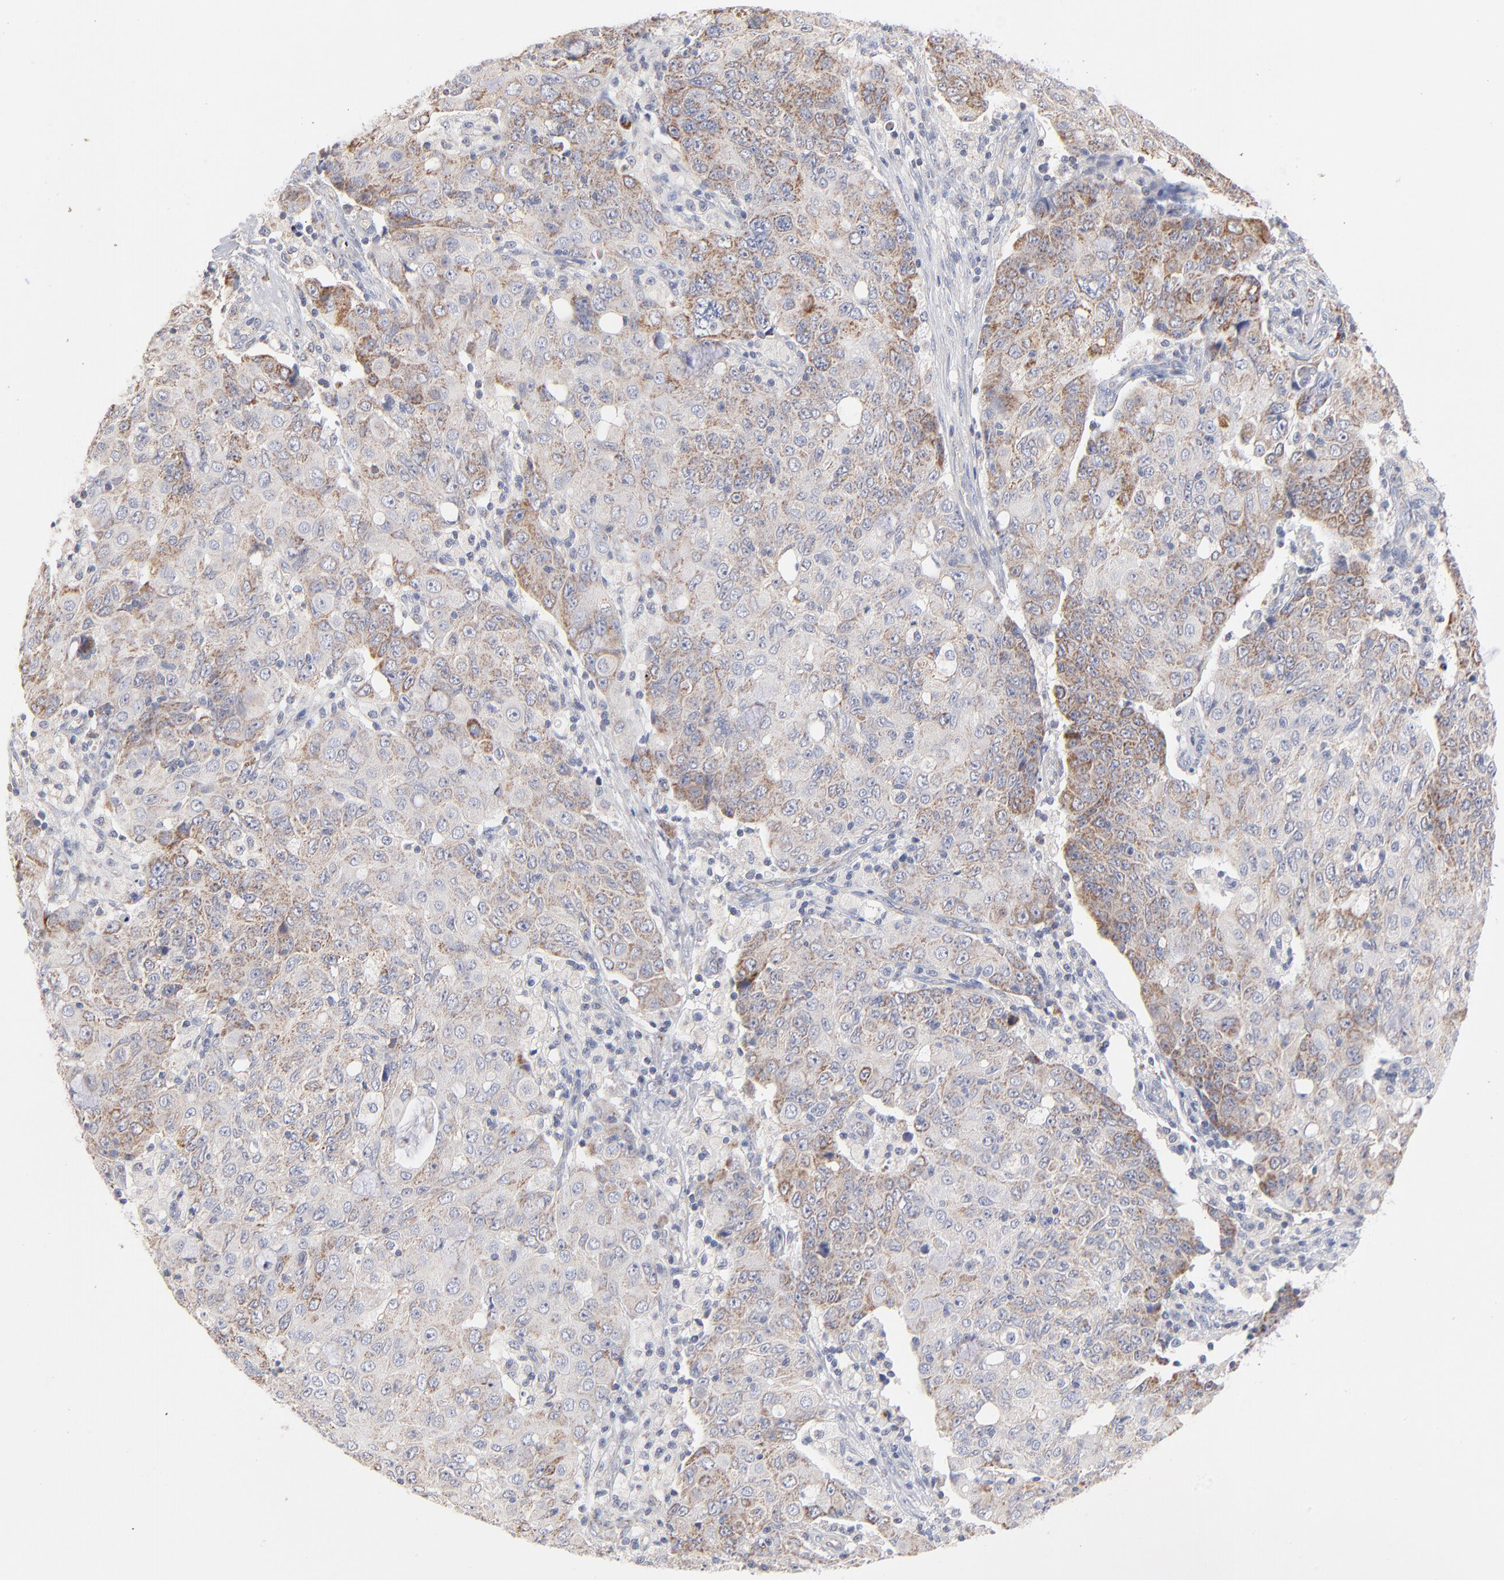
{"staining": {"intensity": "moderate", "quantity": ">75%", "location": "cytoplasmic/membranous"}, "tissue": "ovarian cancer", "cell_type": "Tumor cells", "image_type": "cancer", "snomed": [{"axis": "morphology", "description": "Carcinoma, endometroid"}, {"axis": "topography", "description": "Ovary"}], "caption": "DAB immunohistochemical staining of human ovarian cancer exhibits moderate cytoplasmic/membranous protein expression in approximately >75% of tumor cells. (Stains: DAB in brown, nuclei in blue, Microscopy: brightfield microscopy at high magnification).", "gene": "MRPL58", "patient": {"sex": "female", "age": 42}}